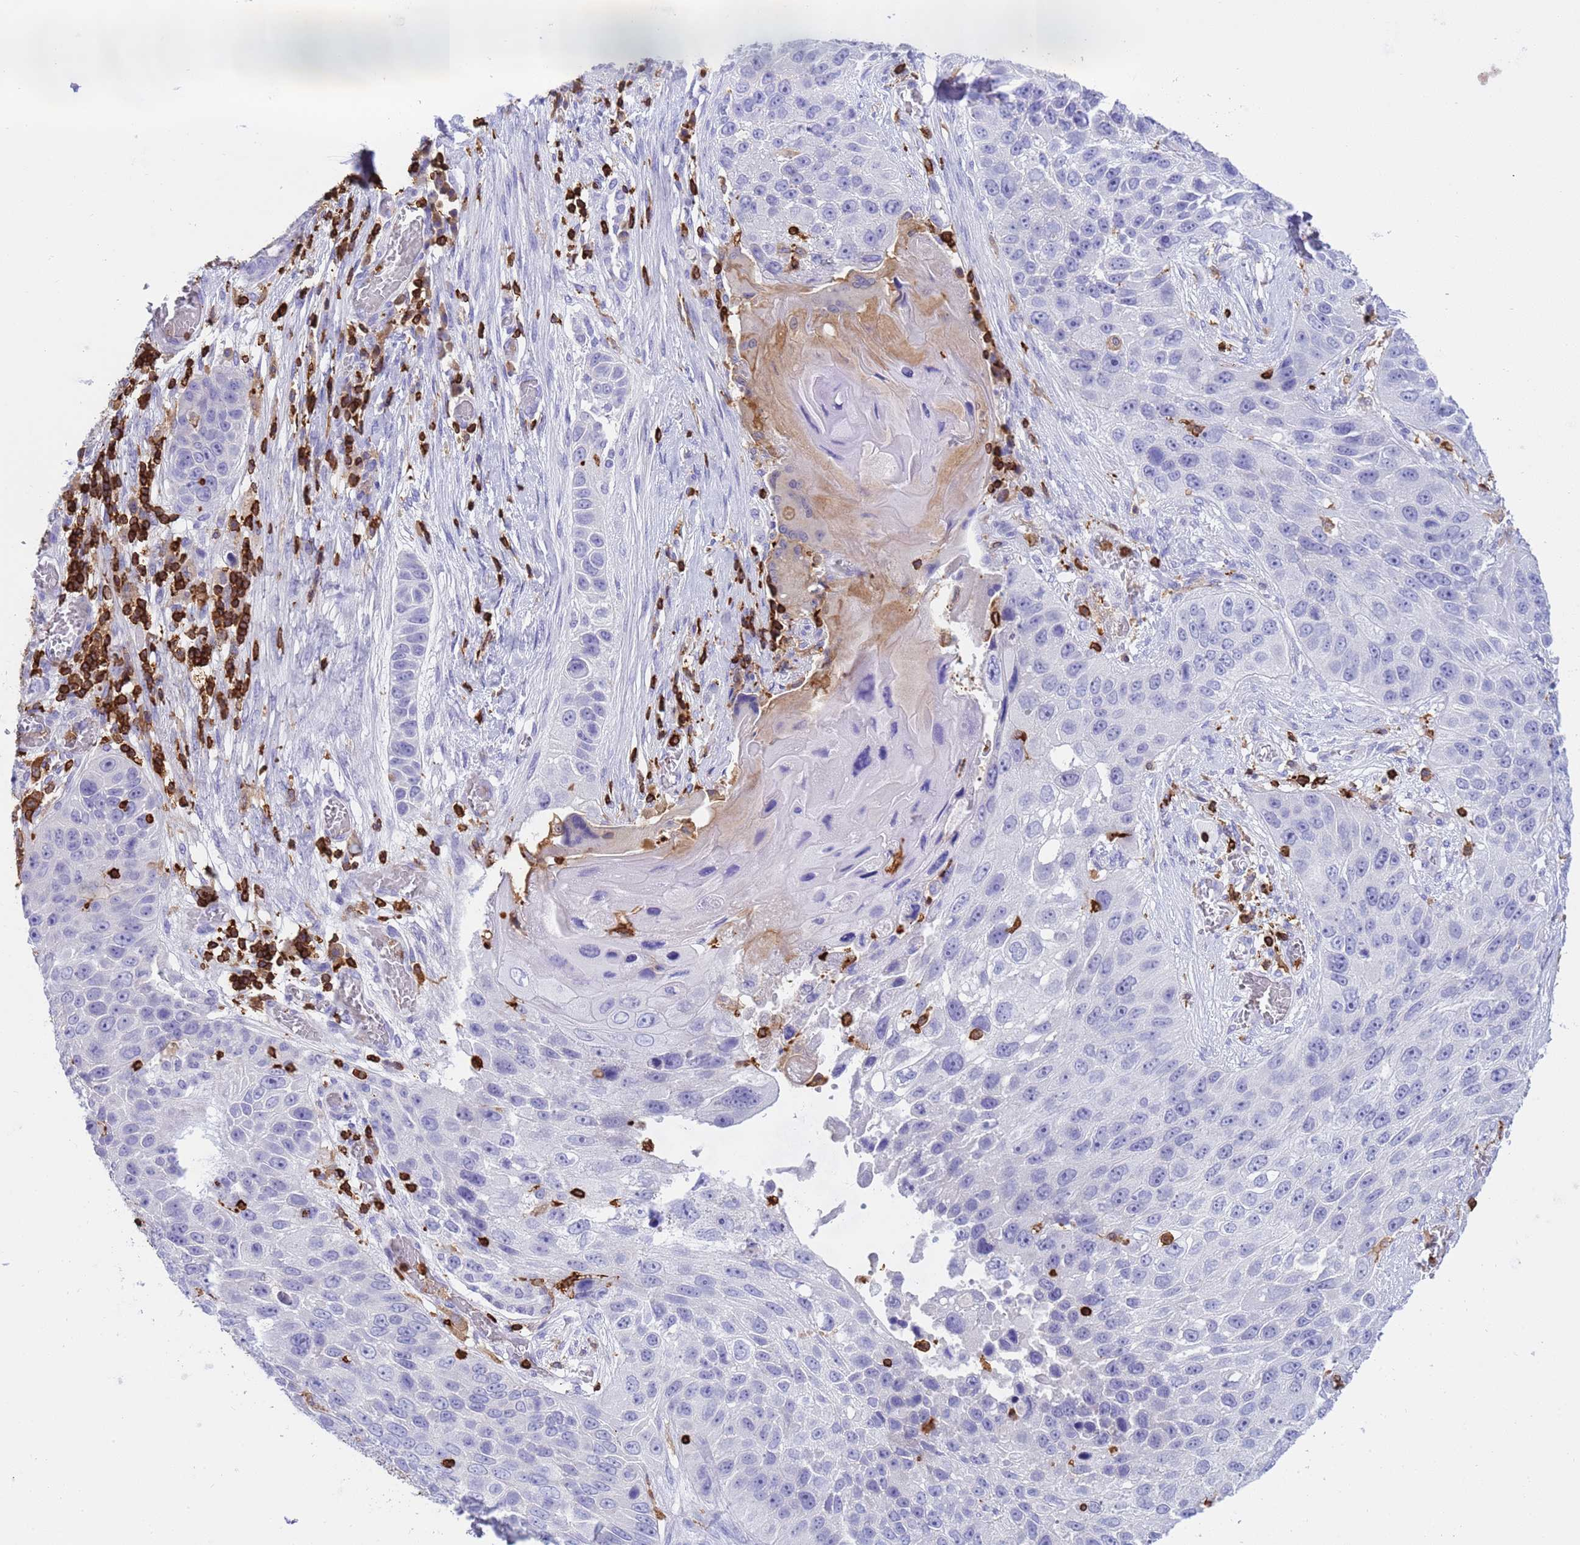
{"staining": {"intensity": "negative", "quantity": "none", "location": "none"}, "tissue": "lung cancer", "cell_type": "Tumor cells", "image_type": "cancer", "snomed": [{"axis": "morphology", "description": "Adenocarcinoma, NOS"}, {"axis": "topography", "description": "Lung"}], "caption": "Protein analysis of adenocarcinoma (lung) shows no significant expression in tumor cells.", "gene": "IRF5", "patient": {"sex": "male", "age": 64}}